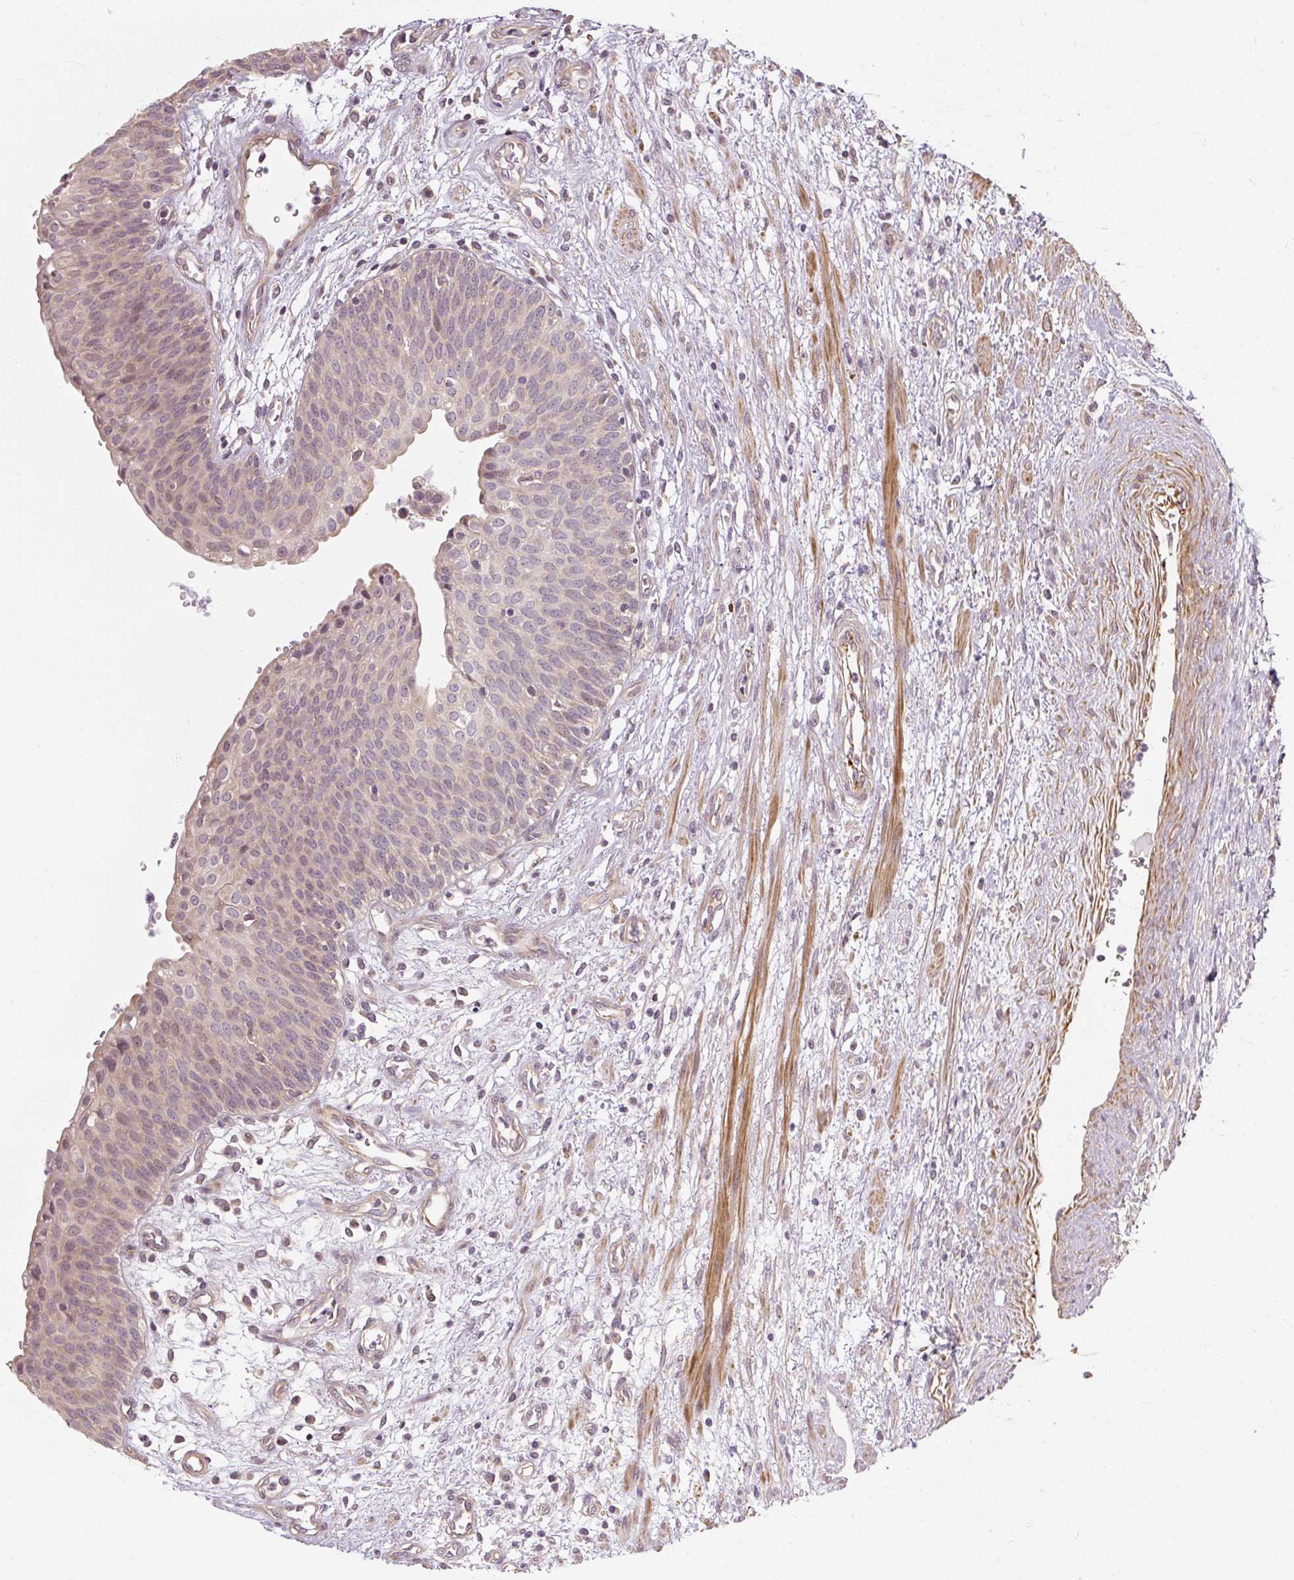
{"staining": {"intensity": "weak", "quantity": "<25%", "location": "cytoplasmic/membranous"}, "tissue": "urinary bladder", "cell_type": "Urothelial cells", "image_type": "normal", "snomed": [{"axis": "morphology", "description": "Normal tissue, NOS"}, {"axis": "topography", "description": "Urinary bladder"}], "caption": "High magnification brightfield microscopy of benign urinary bladder stained with DAB (brown) and counterstained with hematoxylin (blue): urothelial cells show no significant staining.", "gene": "RB1CC1", "patient": {"sex": "male", "age": 55}}